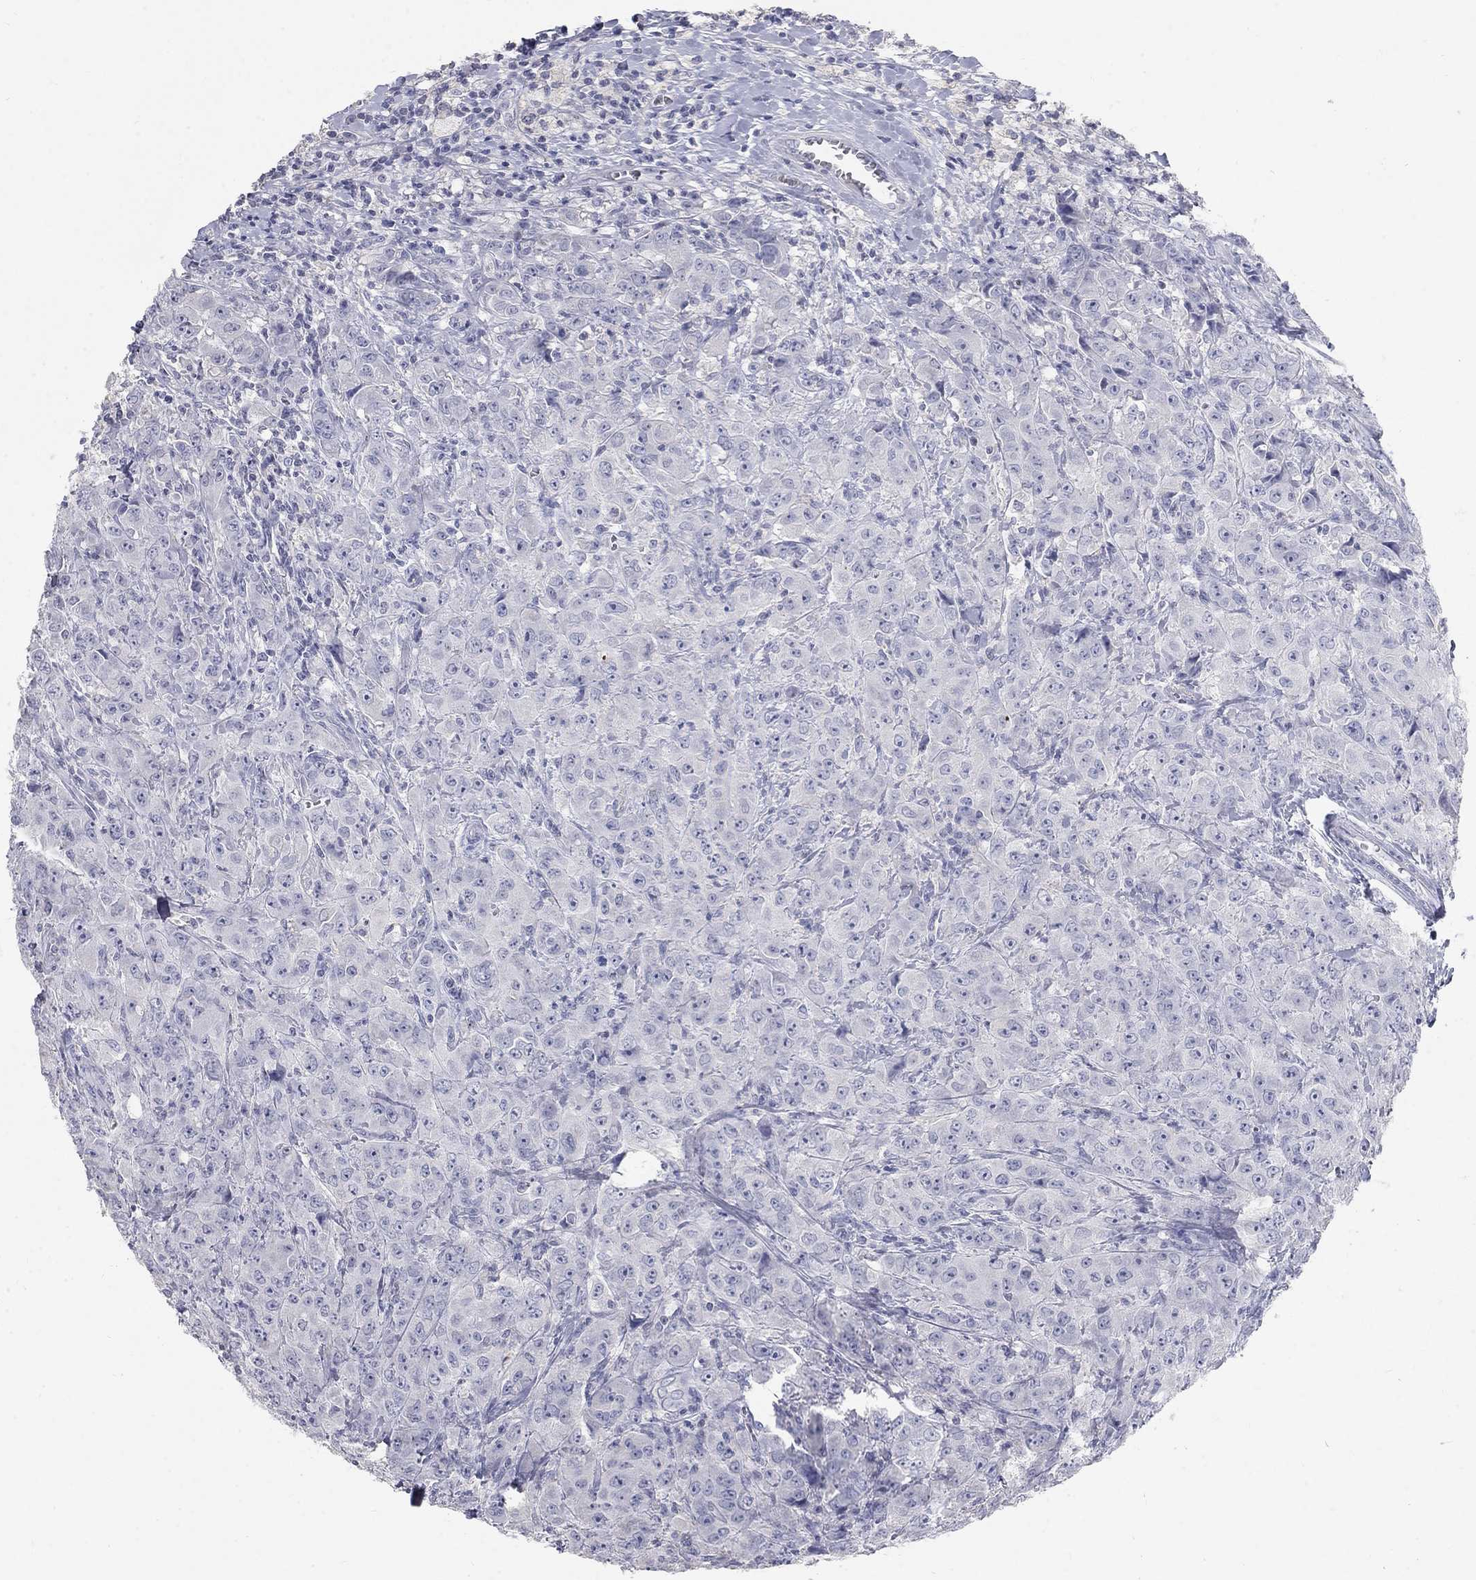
{"staining": {"intensity": "negative", "quantity": "none", "location": "none"}, "tissue": "breast cancer", "cell_type": "Tumor cells", "image_type": "cancer", "snomed": [{"axis": "morphology", "description": "Duct carcinoma"}, {"axis": "topography", "description": "Breast"}], "caption": "An immunohistochemistry image of breast invasive ductal carcinoma is shown. There is no staining in tumor cells of breast invasive ductal carcinoma.", "gene": "PTH1R", "patient": {"sex": "female", "age": 43}}